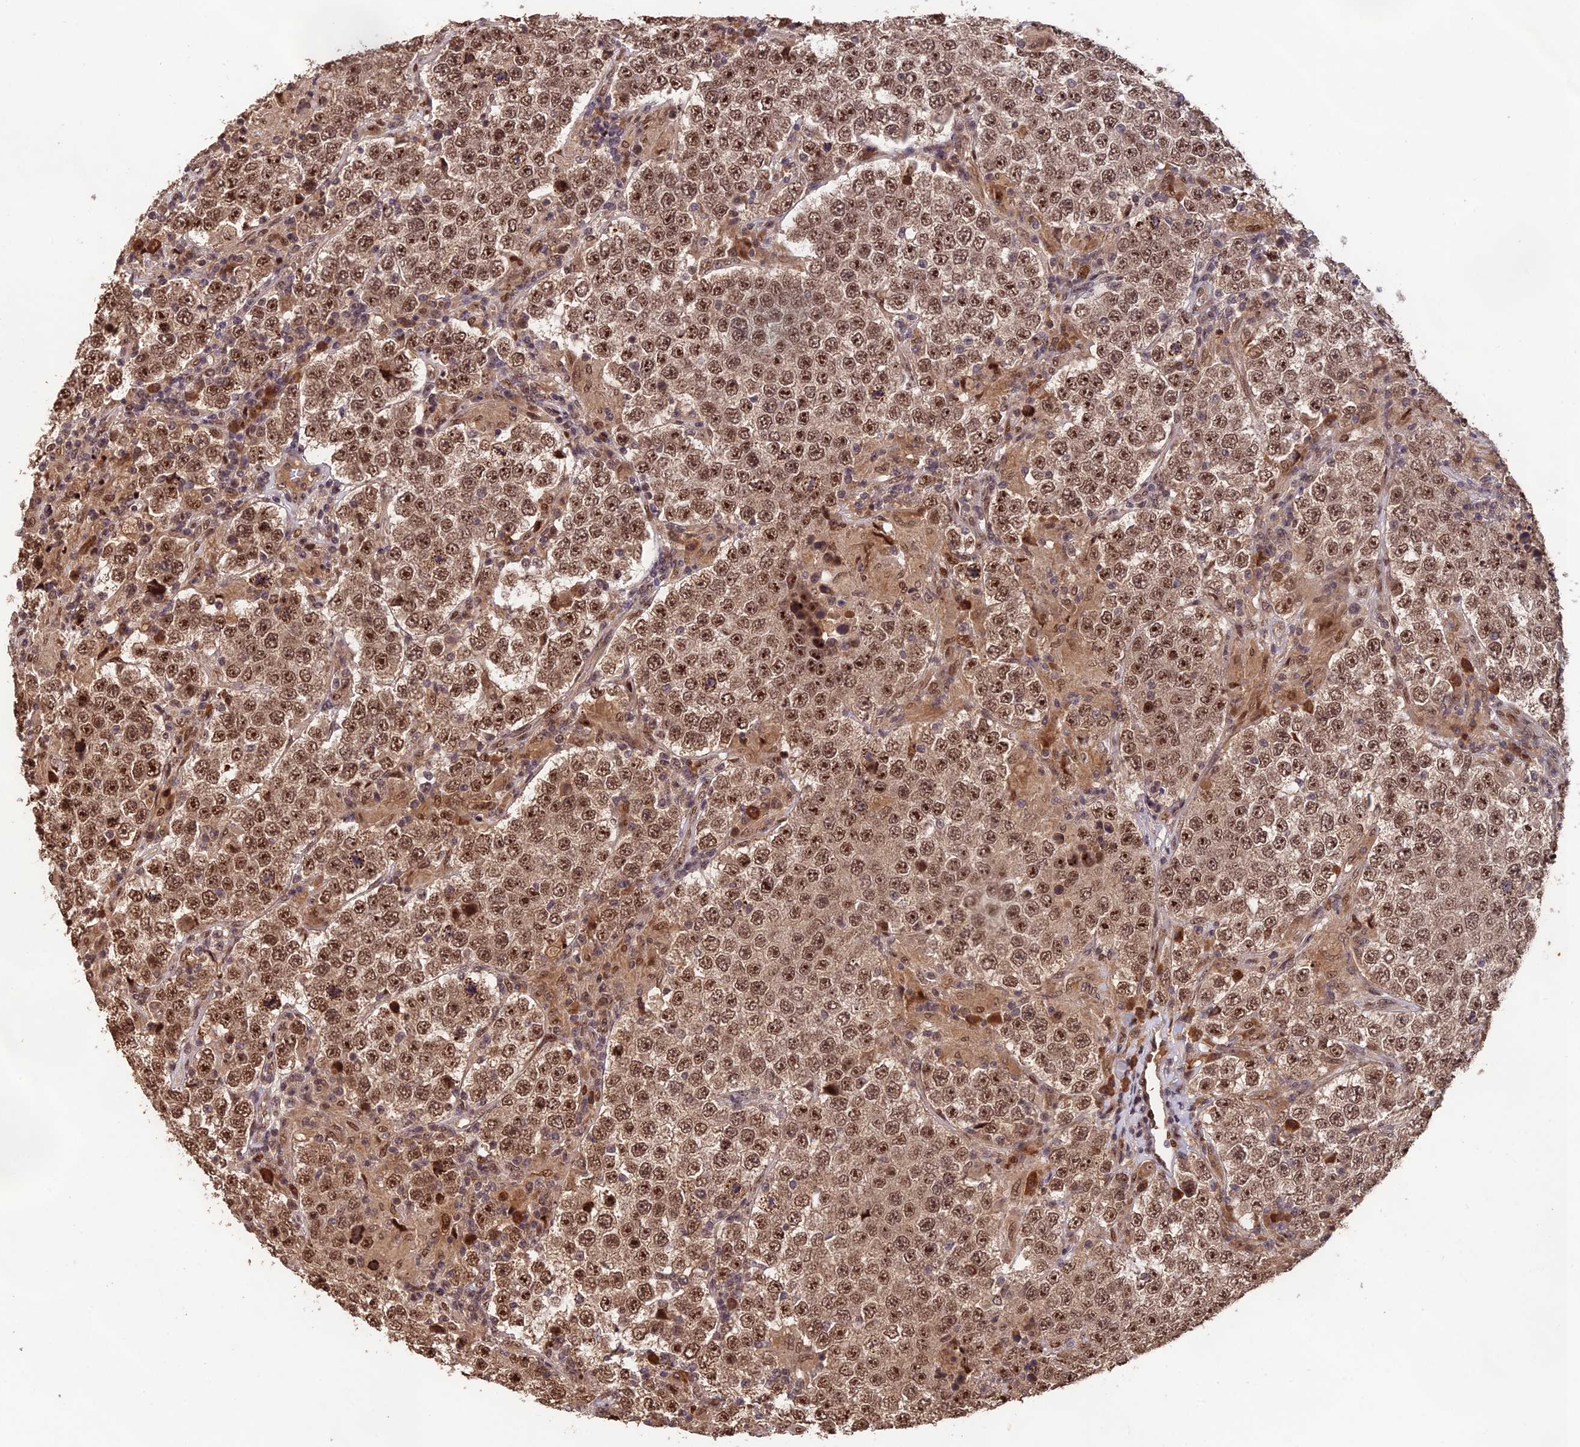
{"staining": {"intensity": "moderate", "quantity": ">75%", "location": "nuclear"}, "tissue": "testis cancer", "cell_type": "Tumor cells", "image_type": "cancer", "snomed": [{"axis": "morphology", "description": "Normal tissue, NOS"}, {"axis": "morphology", "description": "Urothelial carcinoma, High grade"}, {"axis": "morphology", "description": "Seminoma, NOS"}, {"axis": "morphology", "description": "Carcinoma, Embryonal, NOS"}, {"axis": "topography", "description": "Urinary bladder"}, {"axis": "topography", "description": "Testis"}], "caption": "Human seminoma (testis) stained with a protein marker reveals moderate staining in tumor cells.", "gene": "OSBPL1A", "patient": {"sex": "male", "age": 41}}